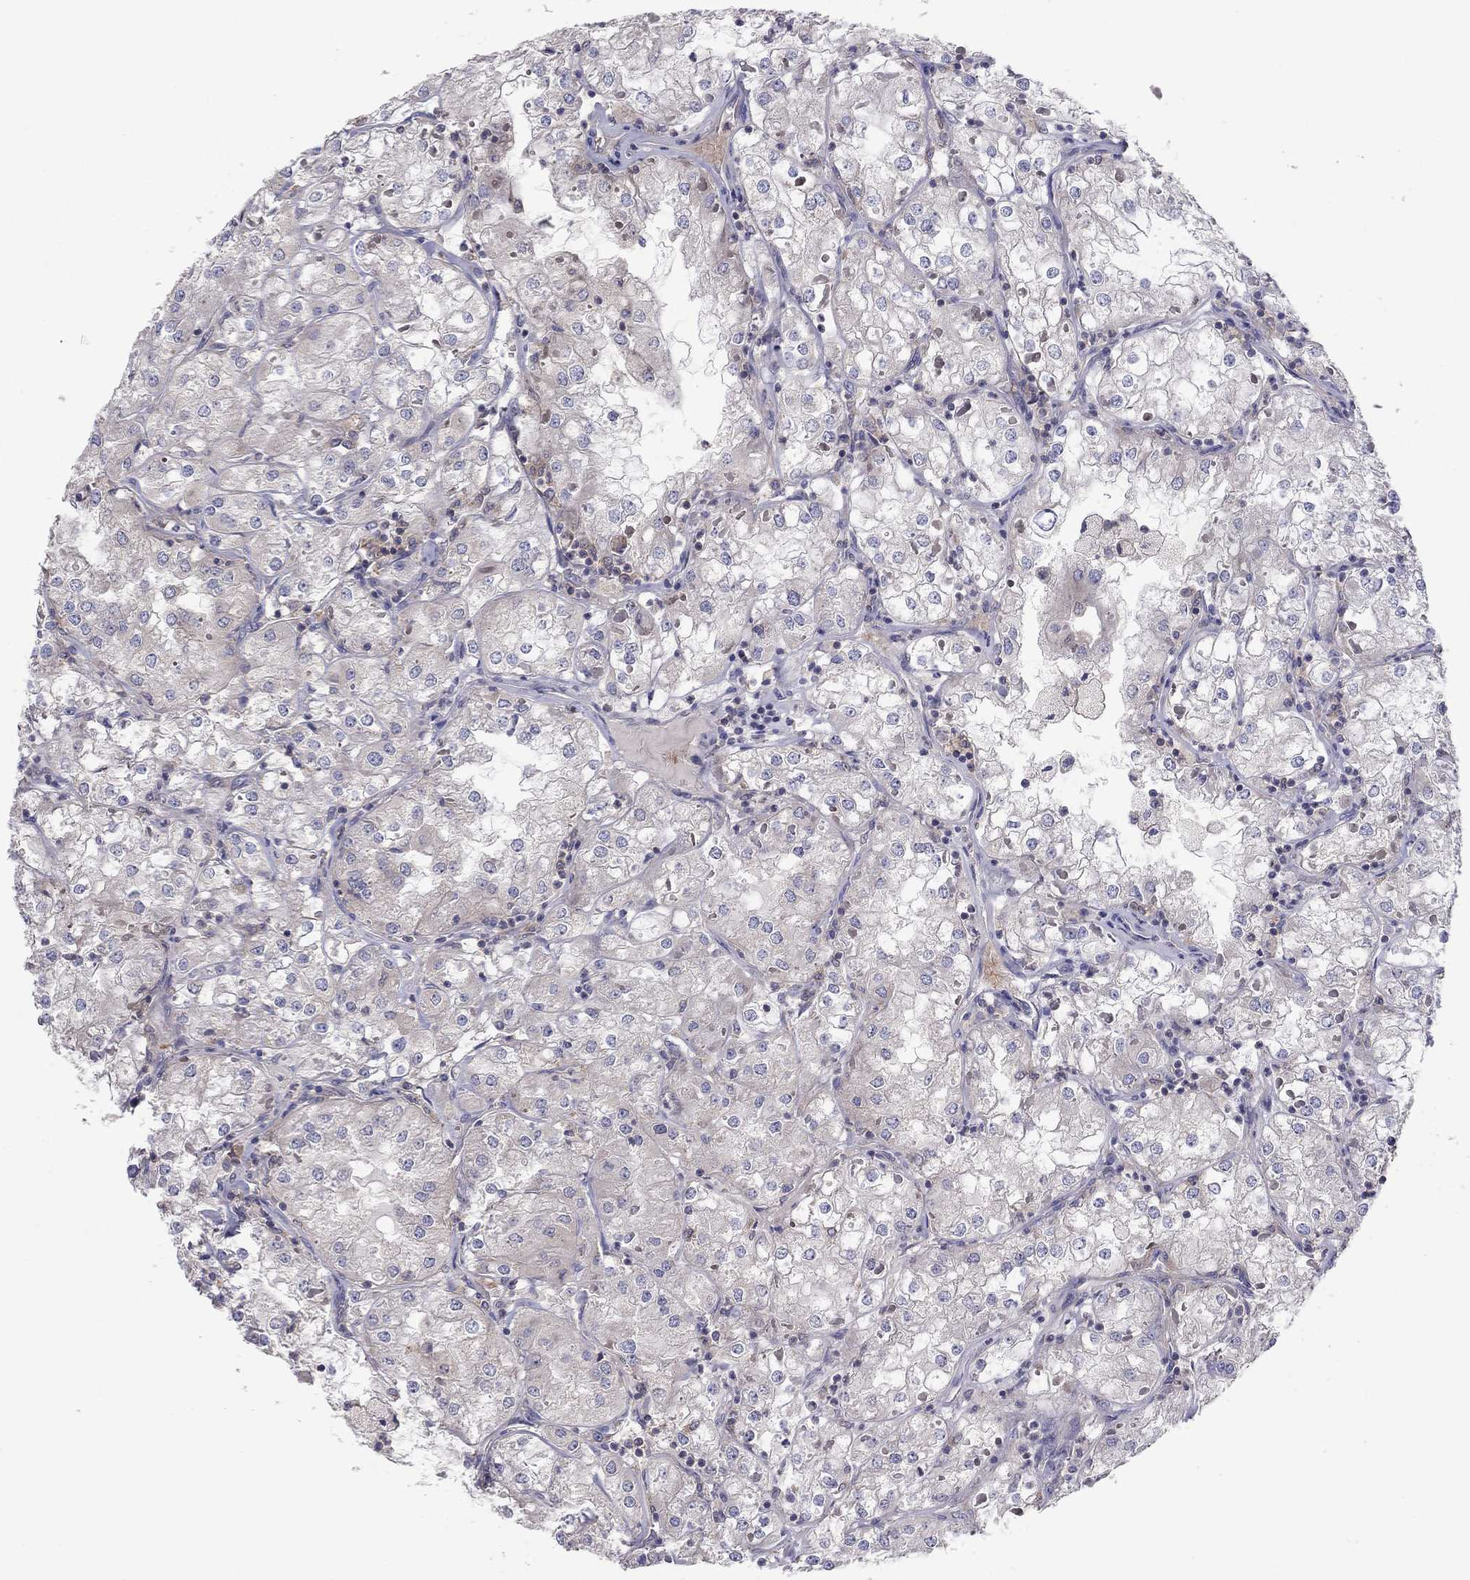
{"staining": {"intensity": "weak", "quantity": "25%-75%", "location": "cytoplasmic/membranous"}, "tissue": "renal cancer", "cell_type": "Tumor cells", "image_type": "cancer", "snomed": [{"axis": "morphology", "description": "Adenocarcinoma, NOS"}, {"axis": "topography", "description": "Kidney"}], "caption": "Renal cancer stained with IHC displays weak cytoplasmic/membranous staining in approximately 25%-75% of tumor cells.", "gene": "RNF123", "patient": {"sex": "male", "age": 77}}